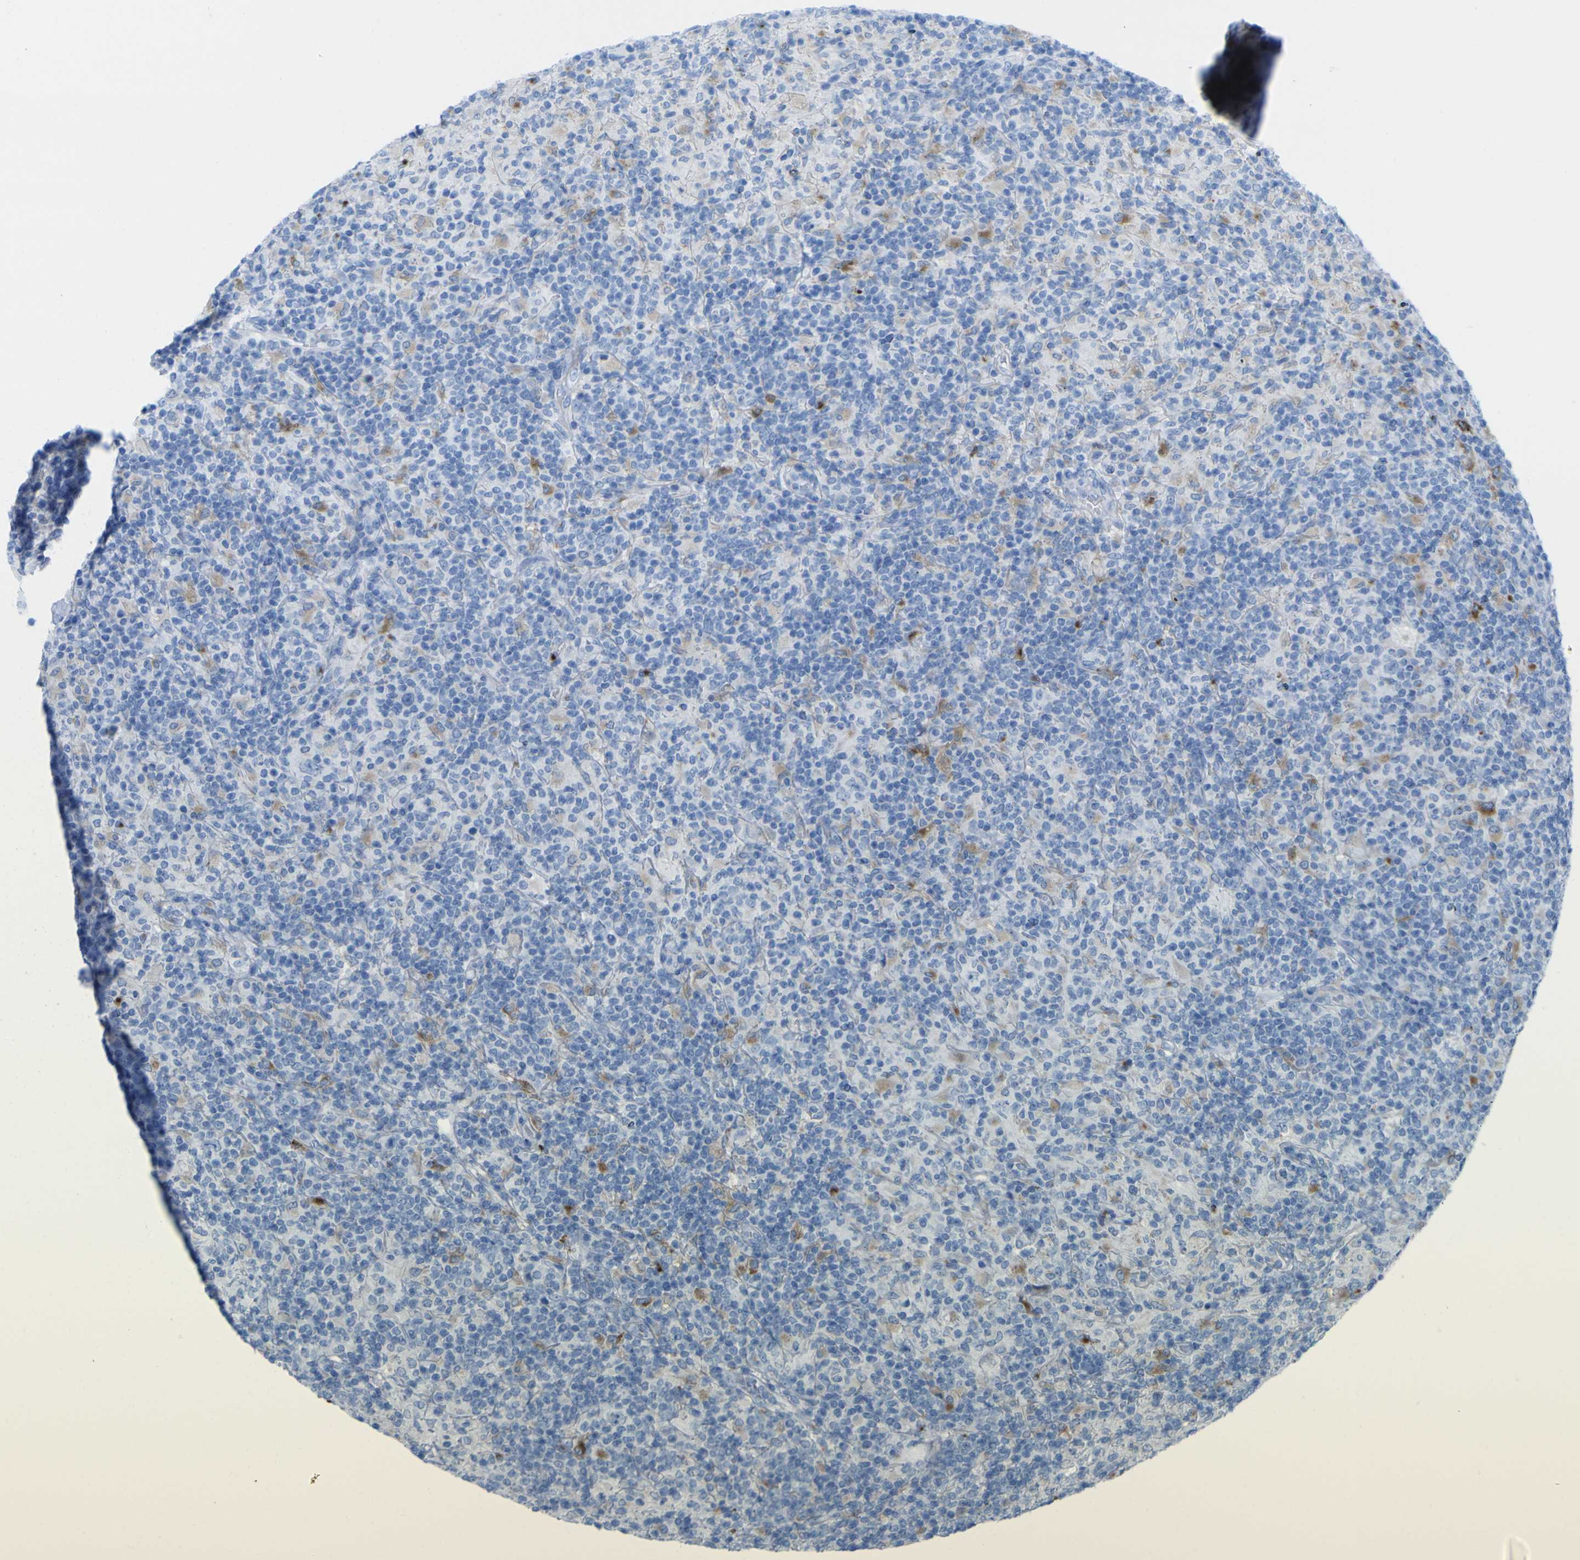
{"staining": {"intensity": "negative", "quantity": "none", "location": "none"}, "tissue": "lymphoma", "cell_type": "Tumor cells", "image_type": "cancer", "snomed": [{"axis": "morphology", "description": "Hodgkin's disease, NOS"}, {"axis": "topography", "description": "Lymph node"}], "caption": "Tumor cells are negative for protein expression in human lymphoma.", "gene": "PLD3", "patient": {"sex": "male", "age": 70}}